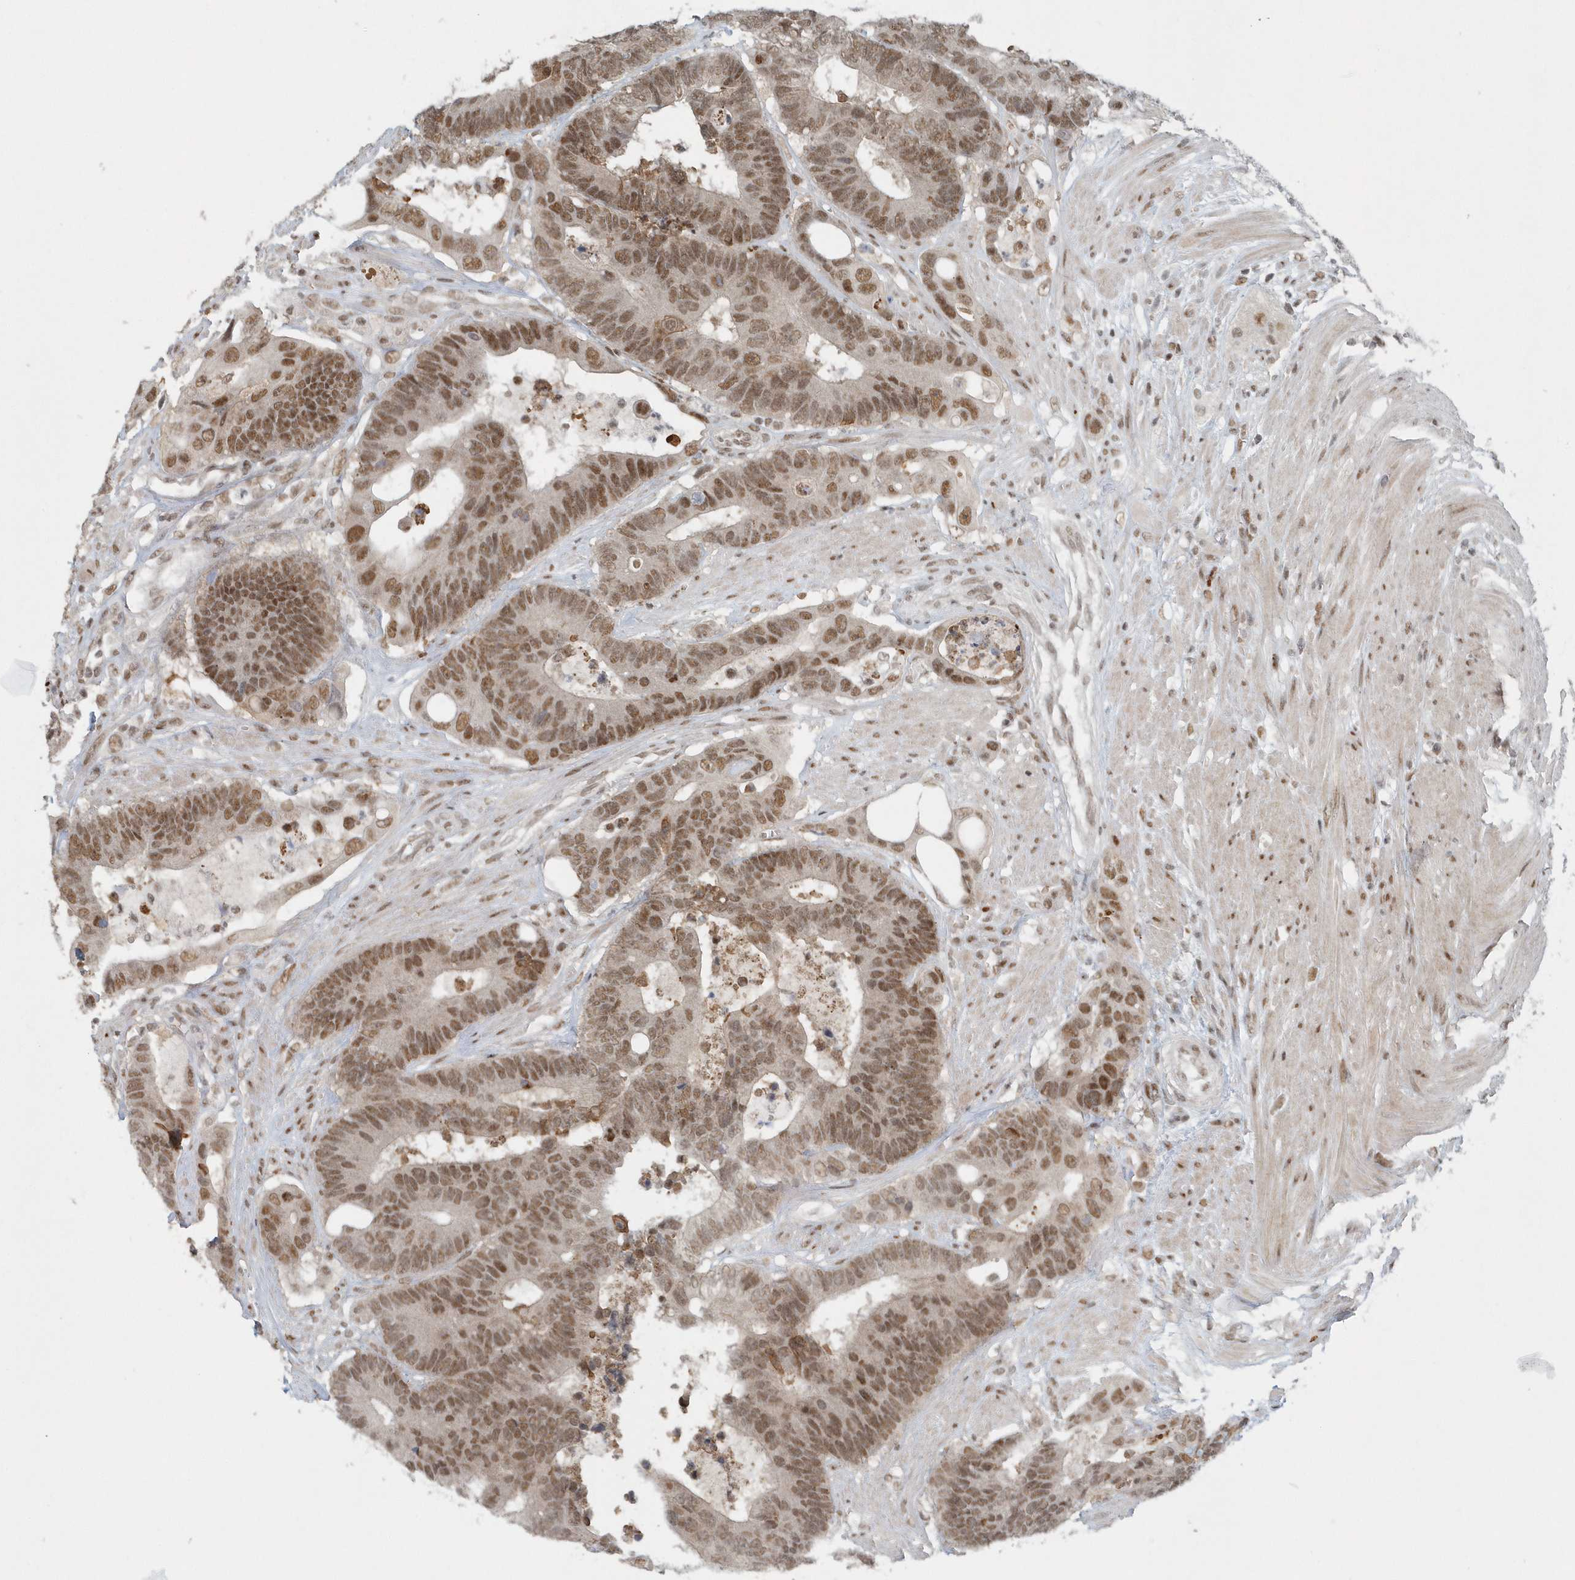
{"staining": {"intensity": "moderate", "quantity": ">75%", "location": "nuclear"}, "tissue": "colorectal cancer", "cell_type": "Tumor cells", "image_type": "cancer", "snomed": [{"axis": "morphology", "description": "Adenocarcinoma, NOS"}, {"axis": "topography", "description": "Rectum"}], "caption": "Protein expression analysis of human colorectal cancer reveals moderate nuclear expression in about >75% of tumor cells.", "gene": "YTHDC1", "patient": {"sex": "male", "age": 55}}